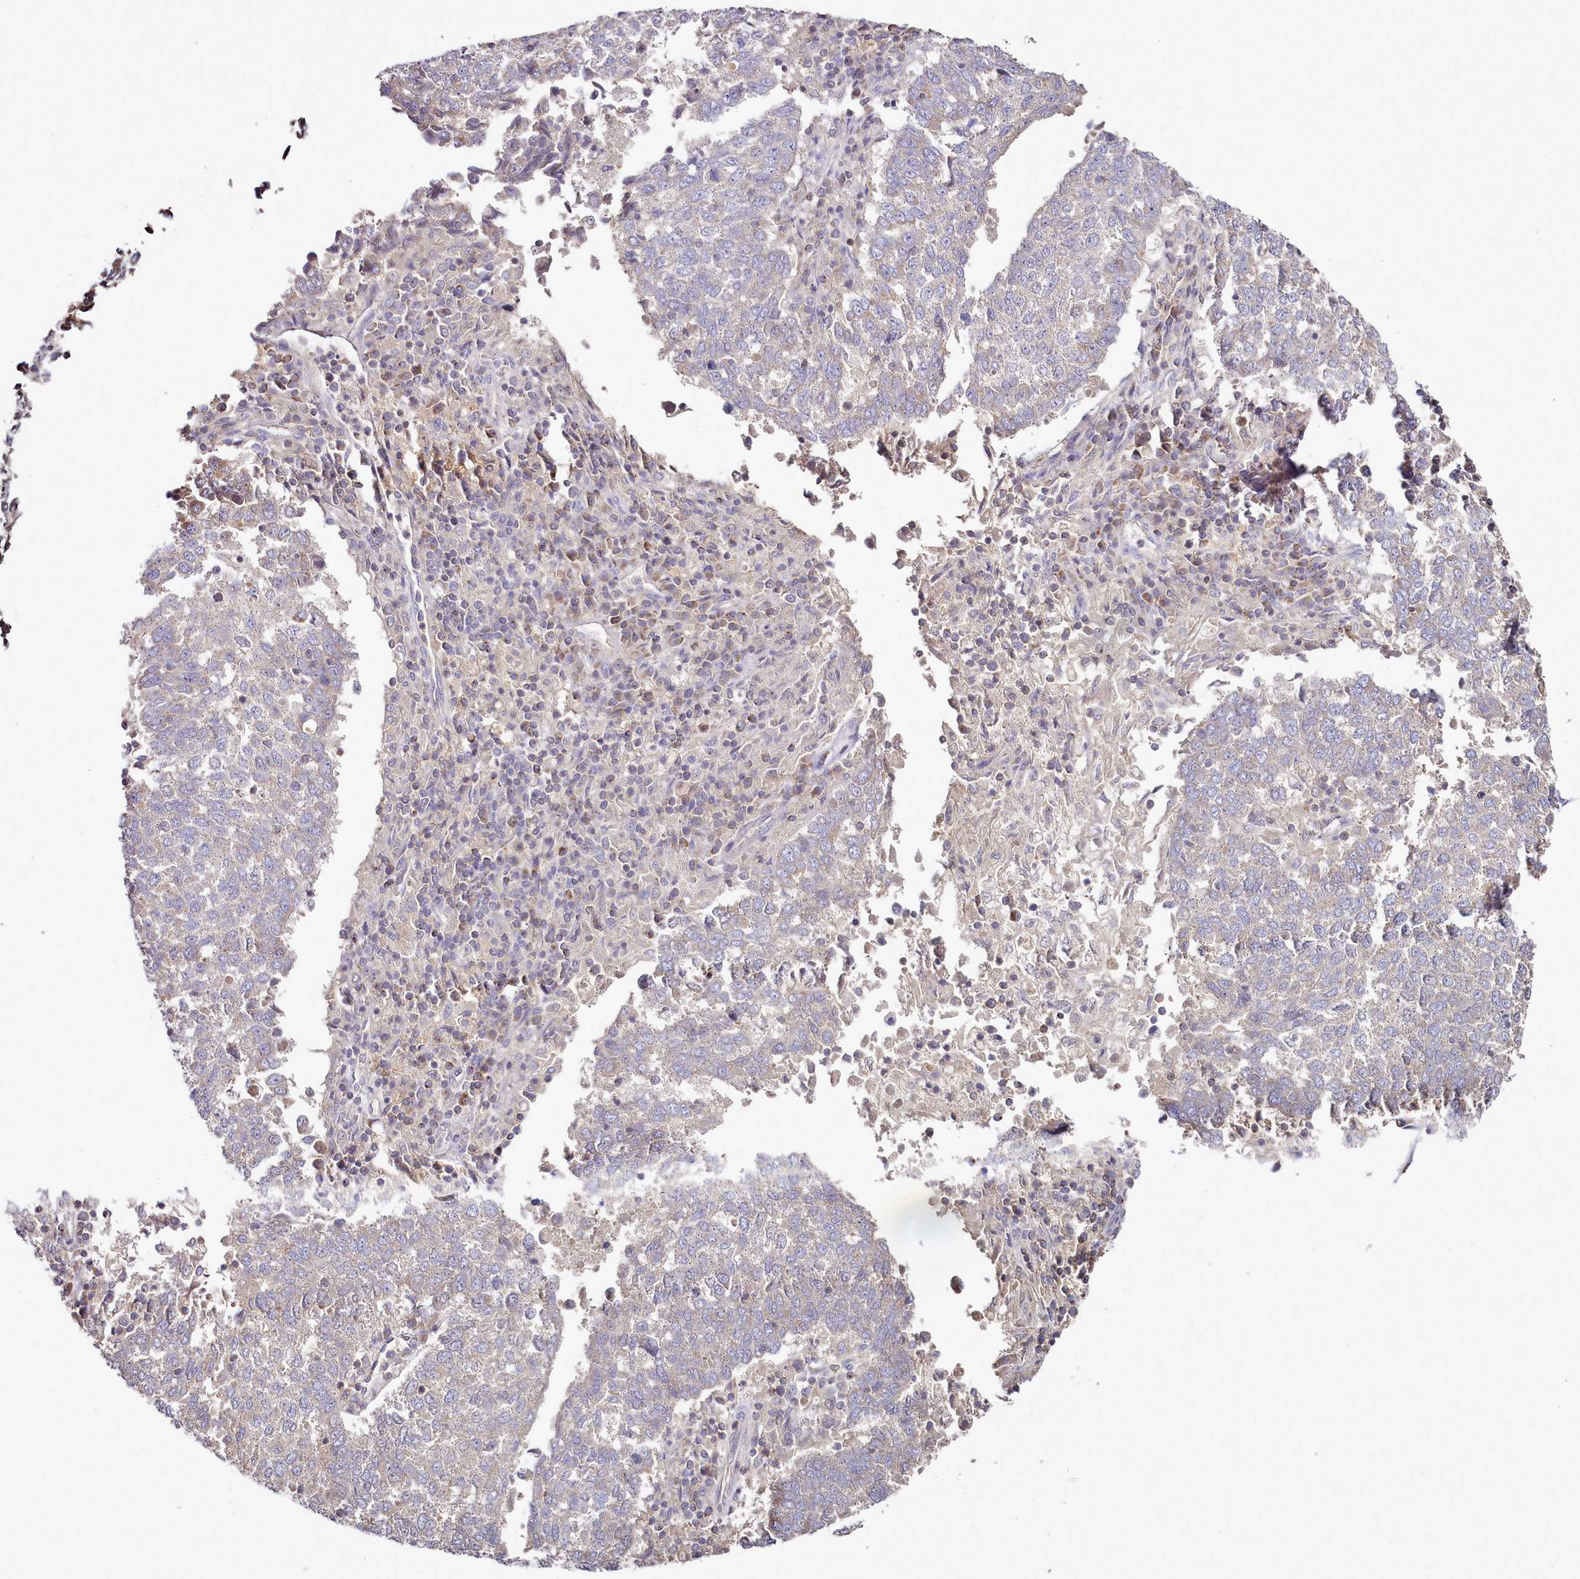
{"staining": {"intensity": "weak", "quantity": "<25%", "location": "cytoplasmic/membranous"}, "tissue": "lung cancer", "cell_type": "Tumor cells", "image_type": "cancer", "snomed": [{"axis": "morphology", "description": "Squamous cell carcinoma, NOS"}, {"axis": "topography", "description": "Lung"}], "caption": "The immunohistochemistry (IHC) photomicrograph has no significant expression in tumor cells of lung cancer tissue.", "gene": "ACSS1", "patient": {"sex": "male", "age": 73}}